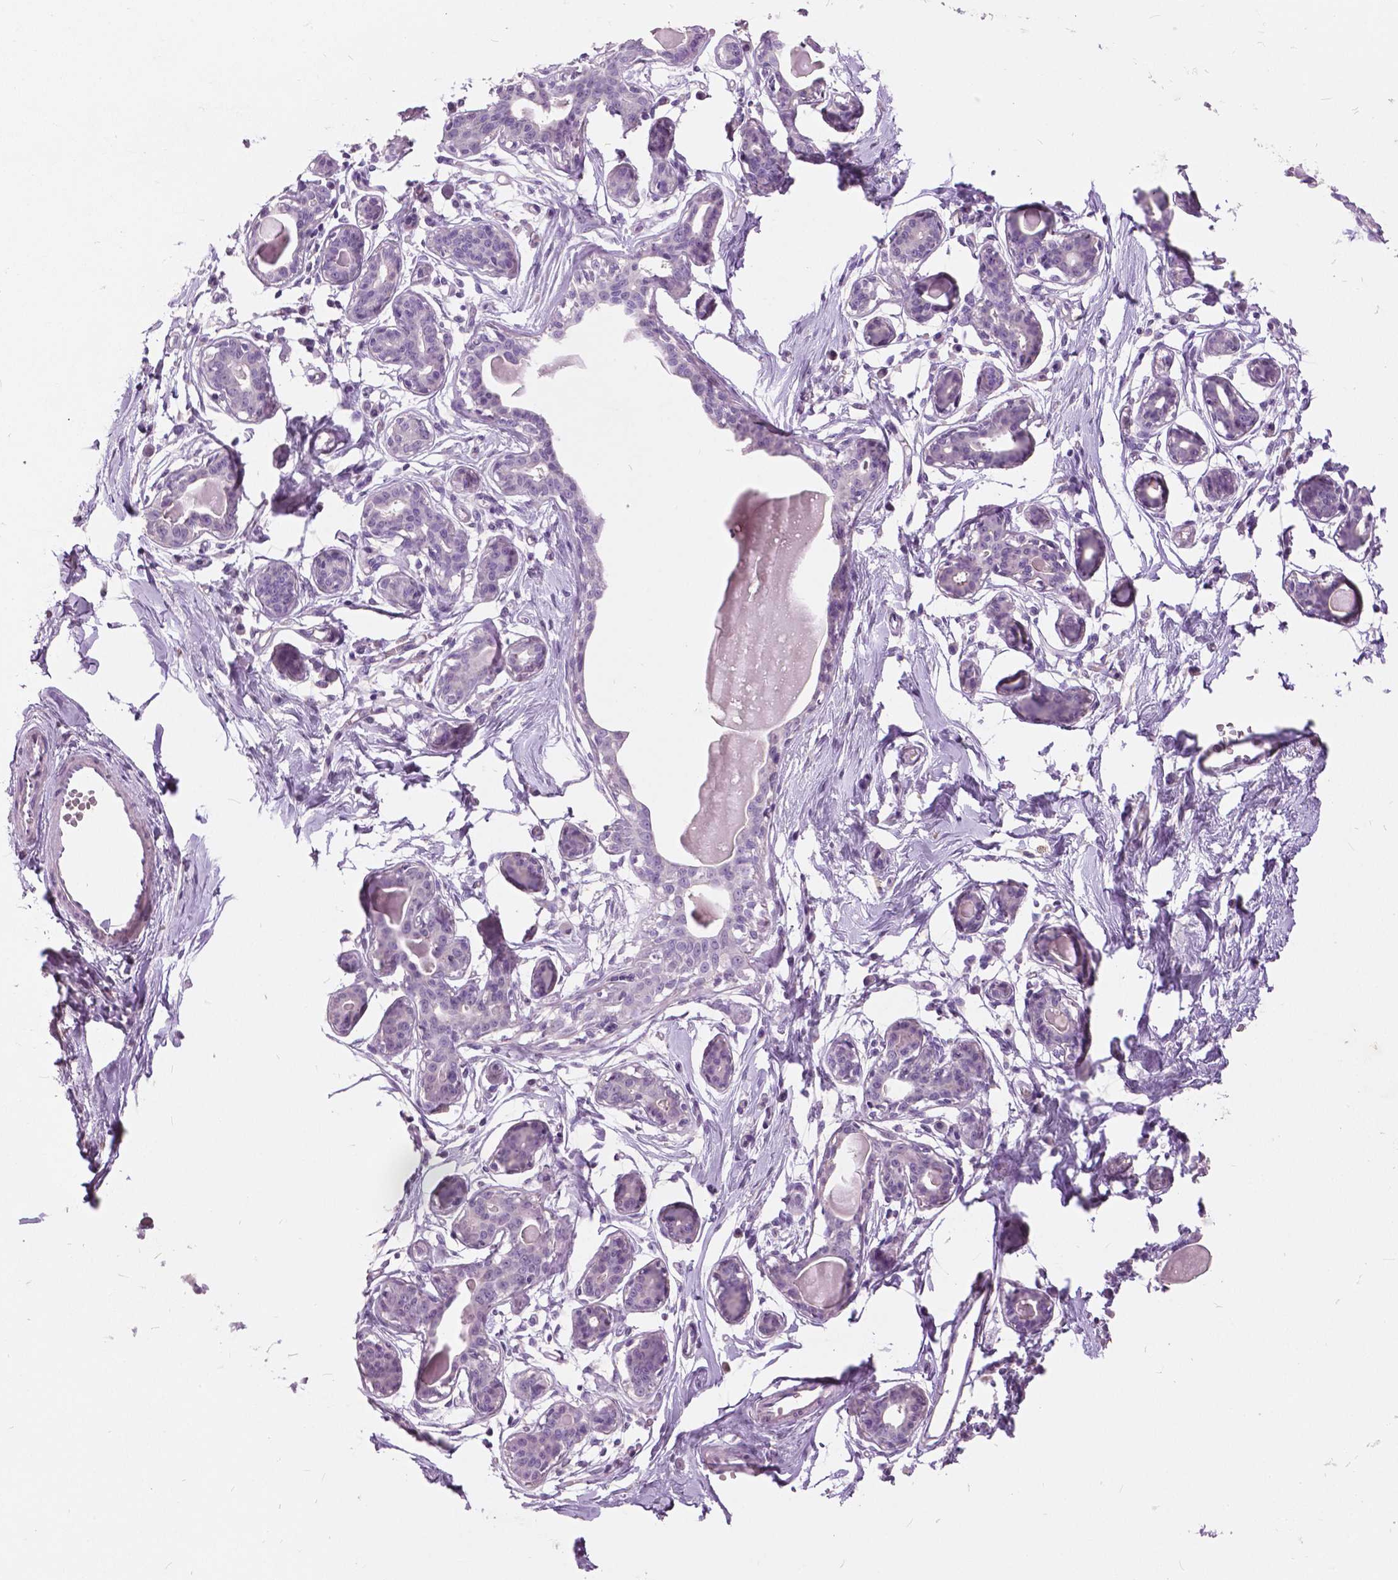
{"staining": {"intensity": "negative", "quantity": "none", "location": "none"}, "tissue": "breast", "cell_type": "Adipocytes", "image_type": "normal", "snomed": [{"axis": "morphology", "description": "Normal tissue, NOS"}, {"axis": "topography", "description": "Breast"}], "caption": "Immunohistochemistry (IHC) image of normal breast stained for a protein (brown), which reveals no positivity in adipocytes.", "gene": "GRIN2A", "patient": {"sex": "female", "age": 45}}